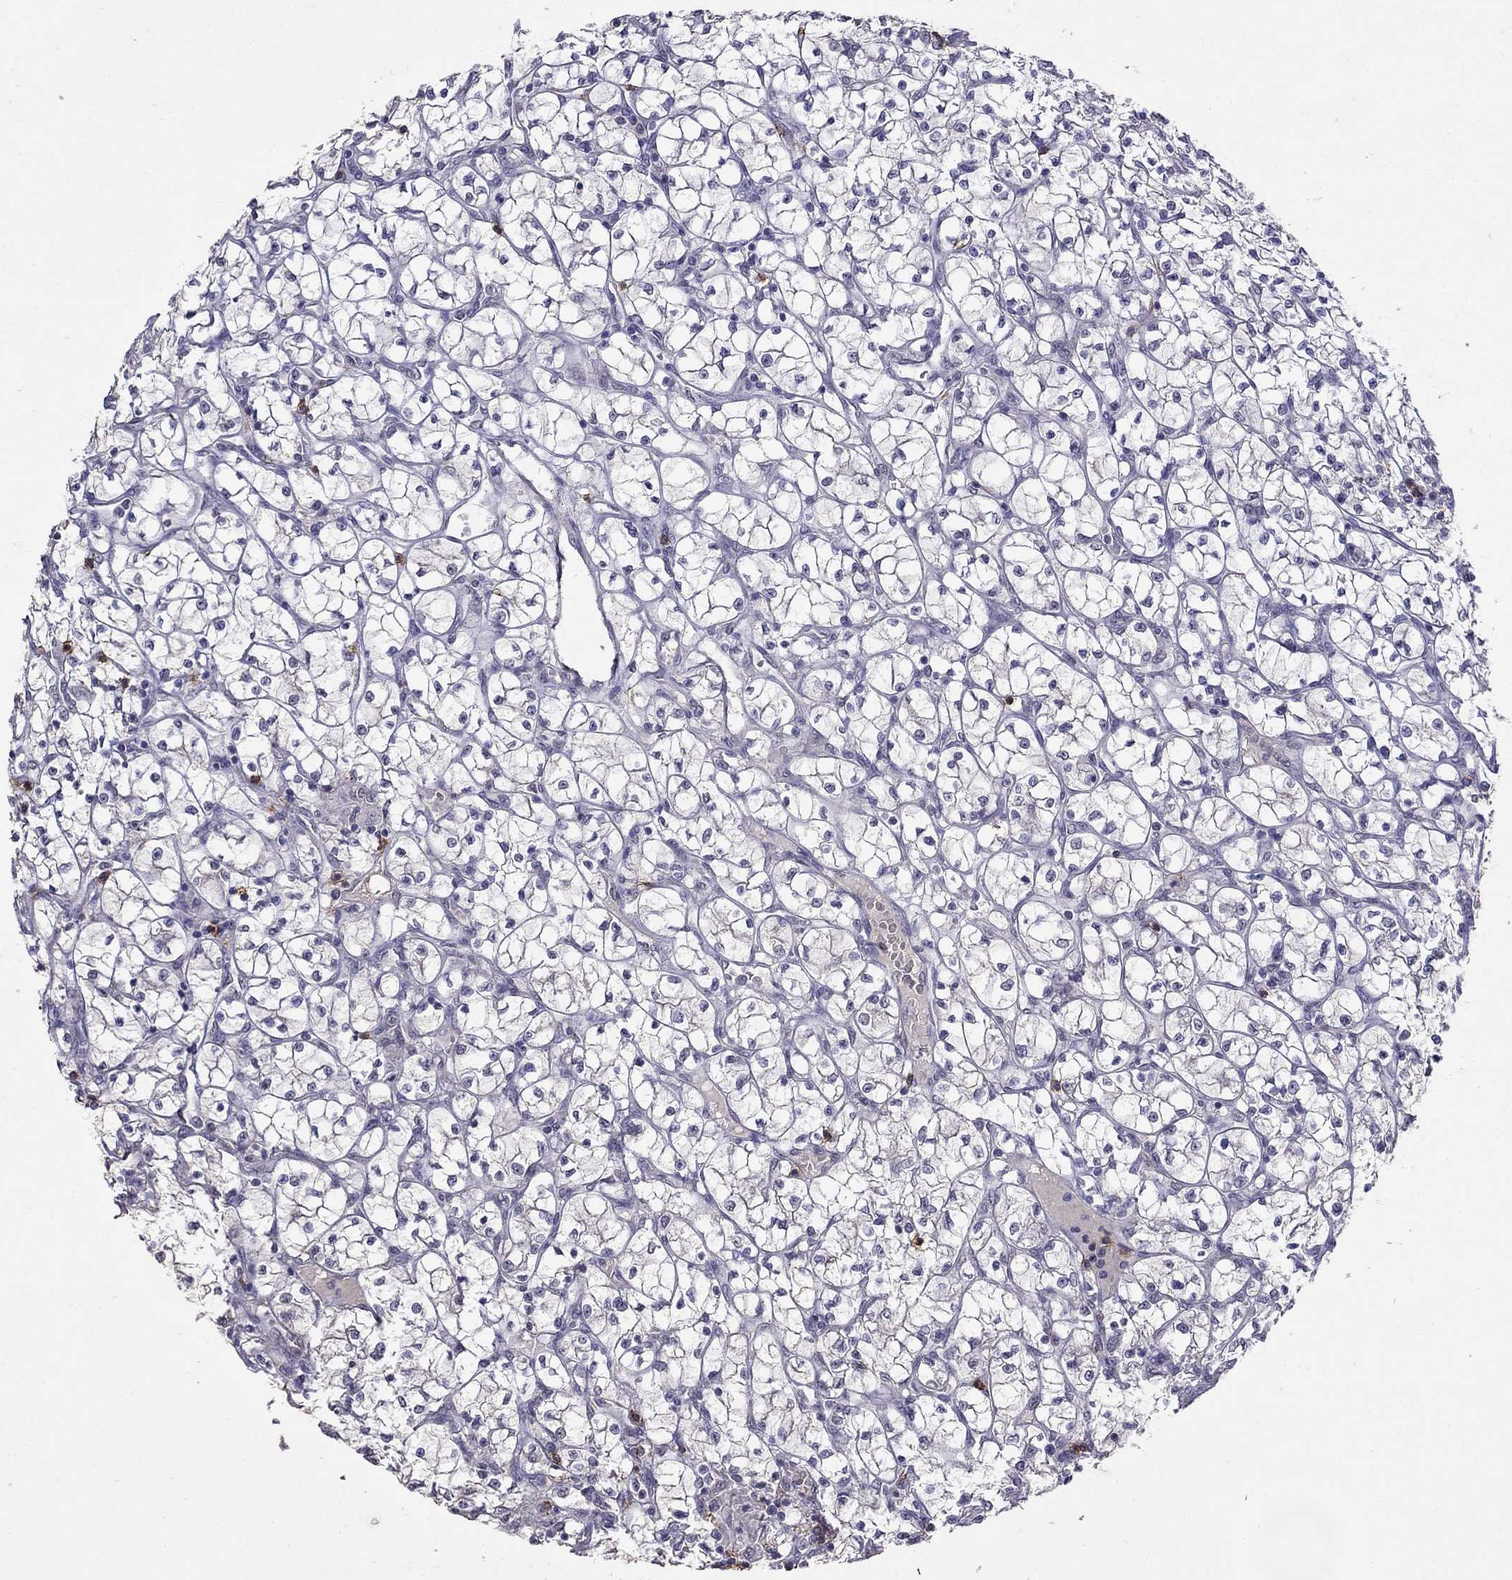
{"staining": {"intensity": "negative", "quantity": "none", "location": "none"}, "tissue": "renal cancer", "cell_type": "Tumor cells", "image_type": "cancer", "snomed": [{"axis": "morphology", "description": "Adenocarcinoma, NOS"}, {"axis": "topography", "description": "Kidney"}], "caption": "Immunohistochemistry micrograph of human renal adenocarcinoma stained for a protein (brown), which demonstrates no positivity in tumor cells.", "gene": "CD8B", "patient": {"sex": "female", "age": 64}}